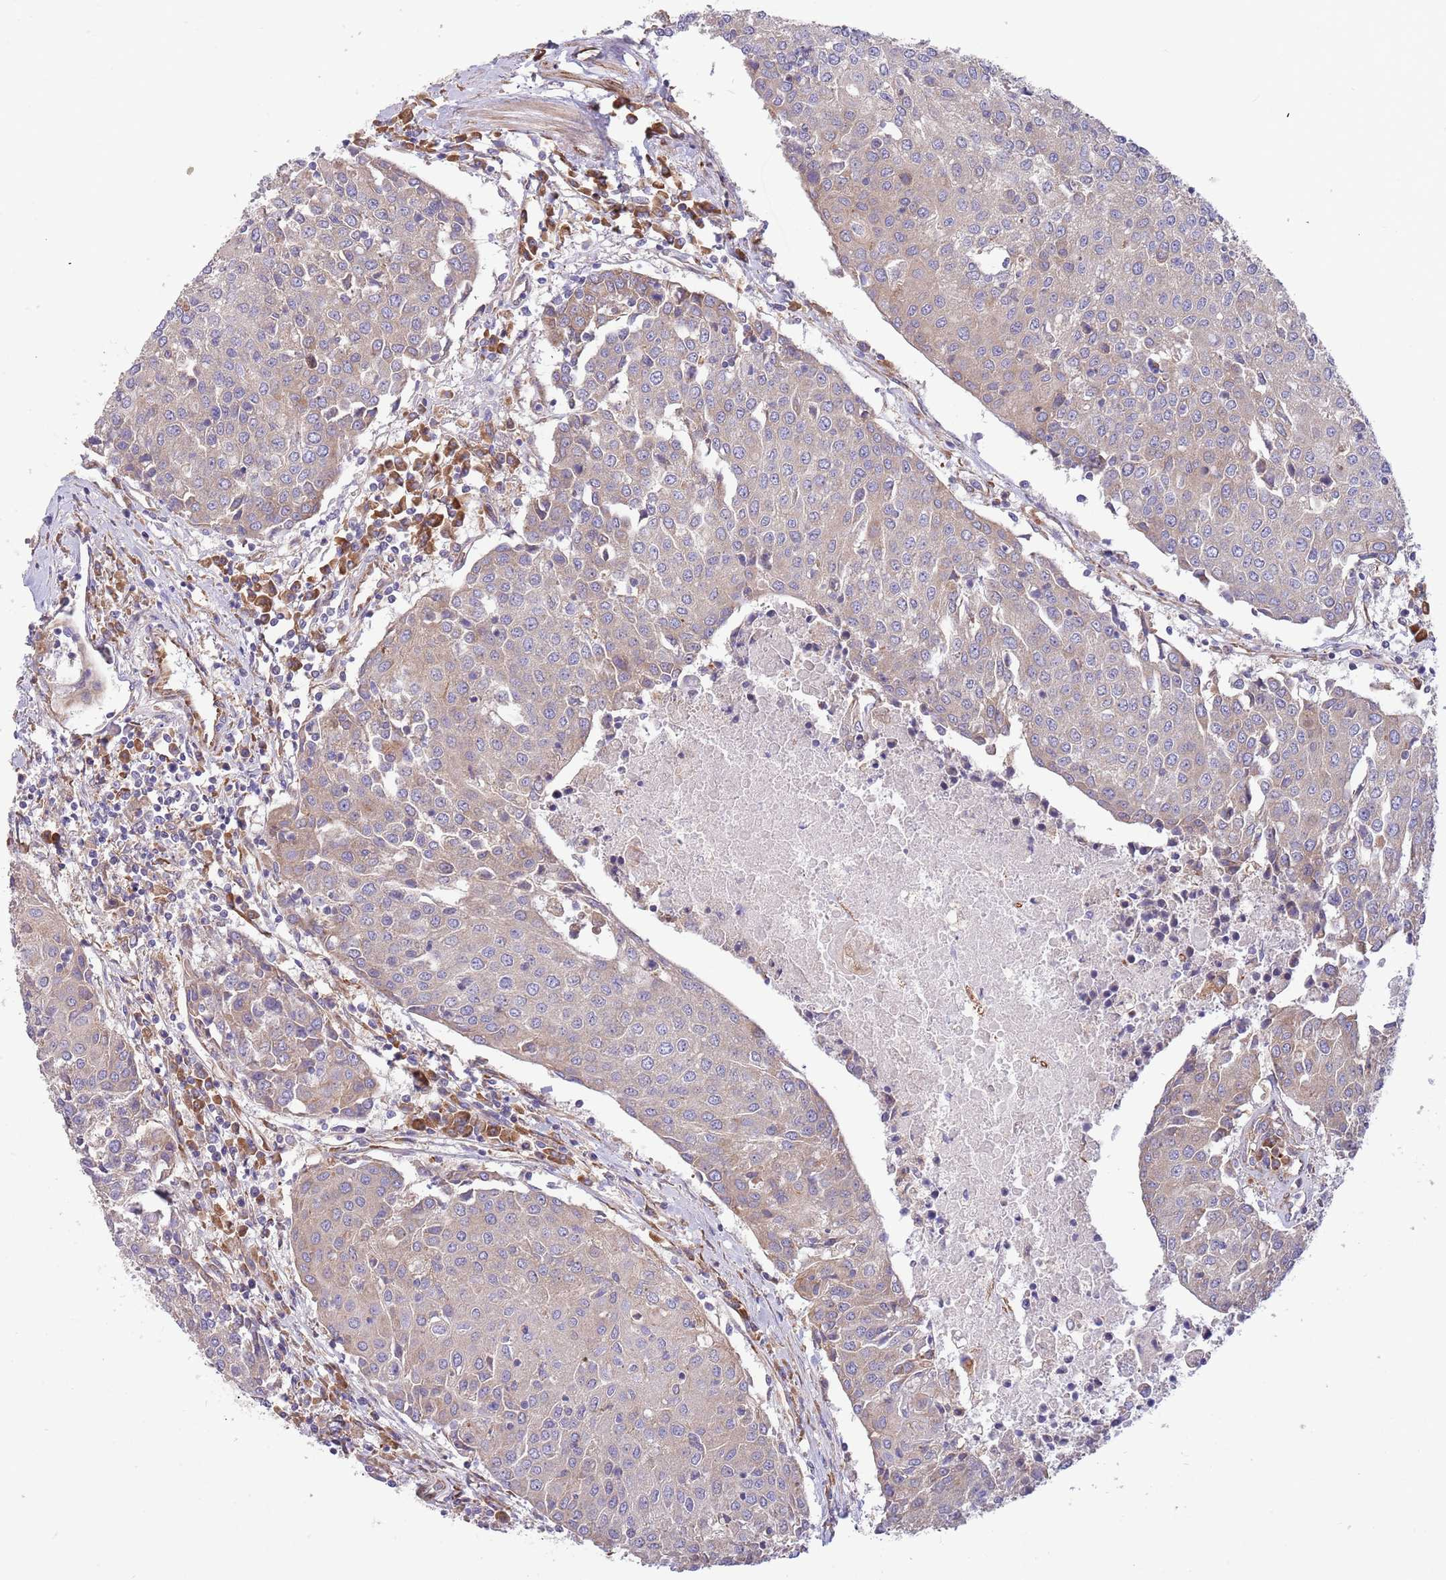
{"staining": {"intensity": "weak", "quantity": "<25%", "location": "cytoplasmic/membranous"}, "tissue": "urothelial cancer", "cell_type": "Tumor cells", "image_type": "cancer", "snomed": [{"axis": "morphology", "description": "Urothelial carcinoma, High grade"}, {"axis": "topography", "description": "Urinary bladder"}], "caption": "This is a image of immunohistochemistry (IHC) staining of high-grade urothelial carcinoma, which shows no positivity in tumor cells. Brightfield microscopy of IHC stained with DAB (brown) and hematoxylin (blue), captured at high magnification.", "gene": "ARMCX6", "patient": {"sex": "female", "age": 85}}